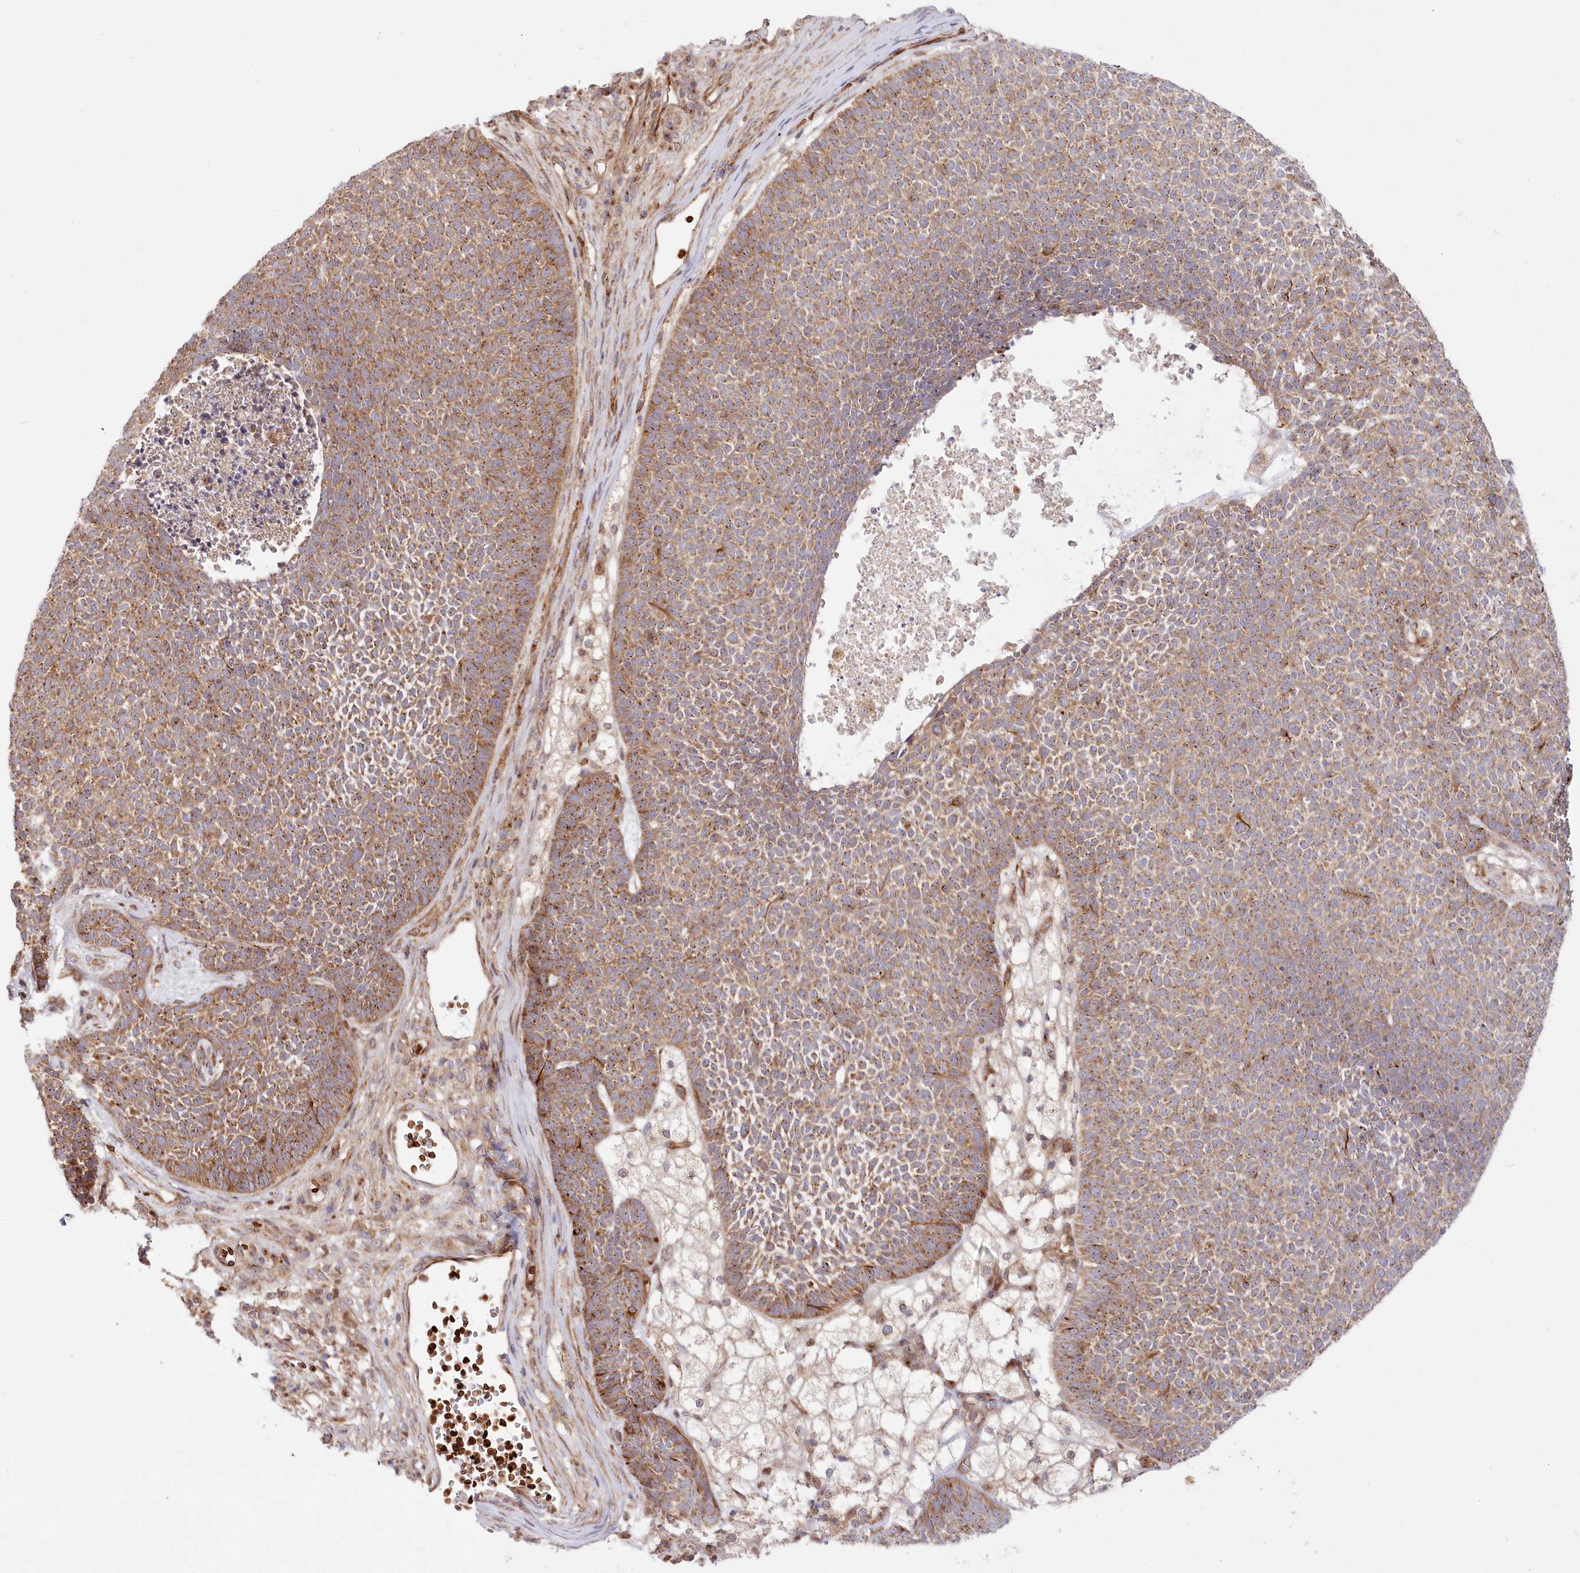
{"staining": {"intensity": "moderate", "quantity": ">75%", "location": "cytoplasmic/membranous"}, "tissue": "skin cancer", "cell_type": "Tumor cells", "image_type": "cancer", "snomed": [{"axis": "morphology", "description": "Basal cell carcinoma"}, {"axis": "topography", "description": "Skin"}], "caption": "Protein expression analysis of human skin cancer reveals moderate cytoplasmic/membranous positivity in approximately >75% of tumor cells.", "gene": "COMMD3", "patient": {"sex": "female", "age": 84}}